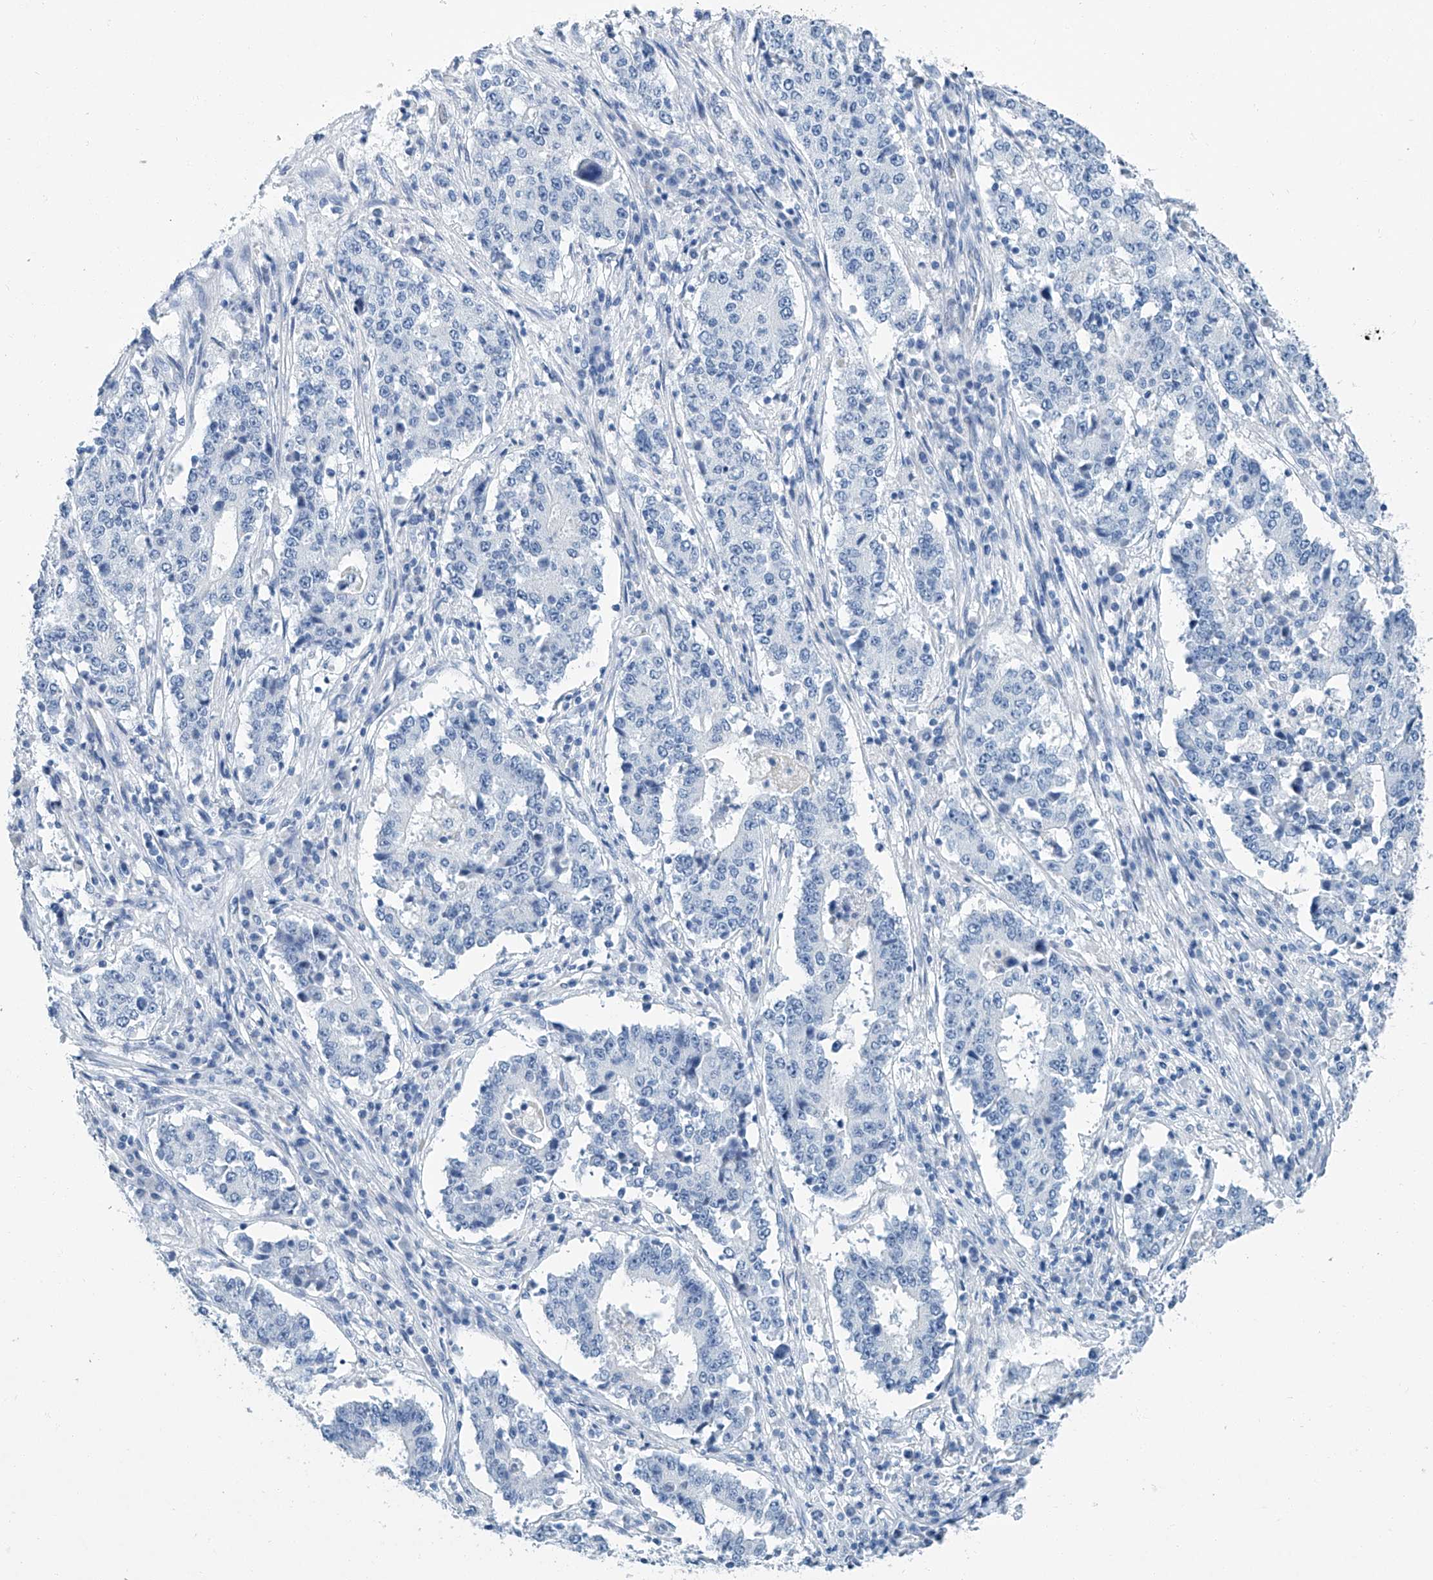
{"staining": {"intensity": "negative", "quantity": "none", "location": "none"}, "tissue": "stomach cancer", "cell_type": "Tumor cells", "image_type": "cancer", "snomed": [{"axis": "morphology", "description": "Adenocarcinoma, NOS"}, {"axis": "topography", "description": "Stomach"}], "caption": "Protein analysis of stomach cancer (adenocarcinoma) shows no significant expression in tumor cells.", "gene": "CYP2A7", "patient": {"sex": "male", "age": 59}}